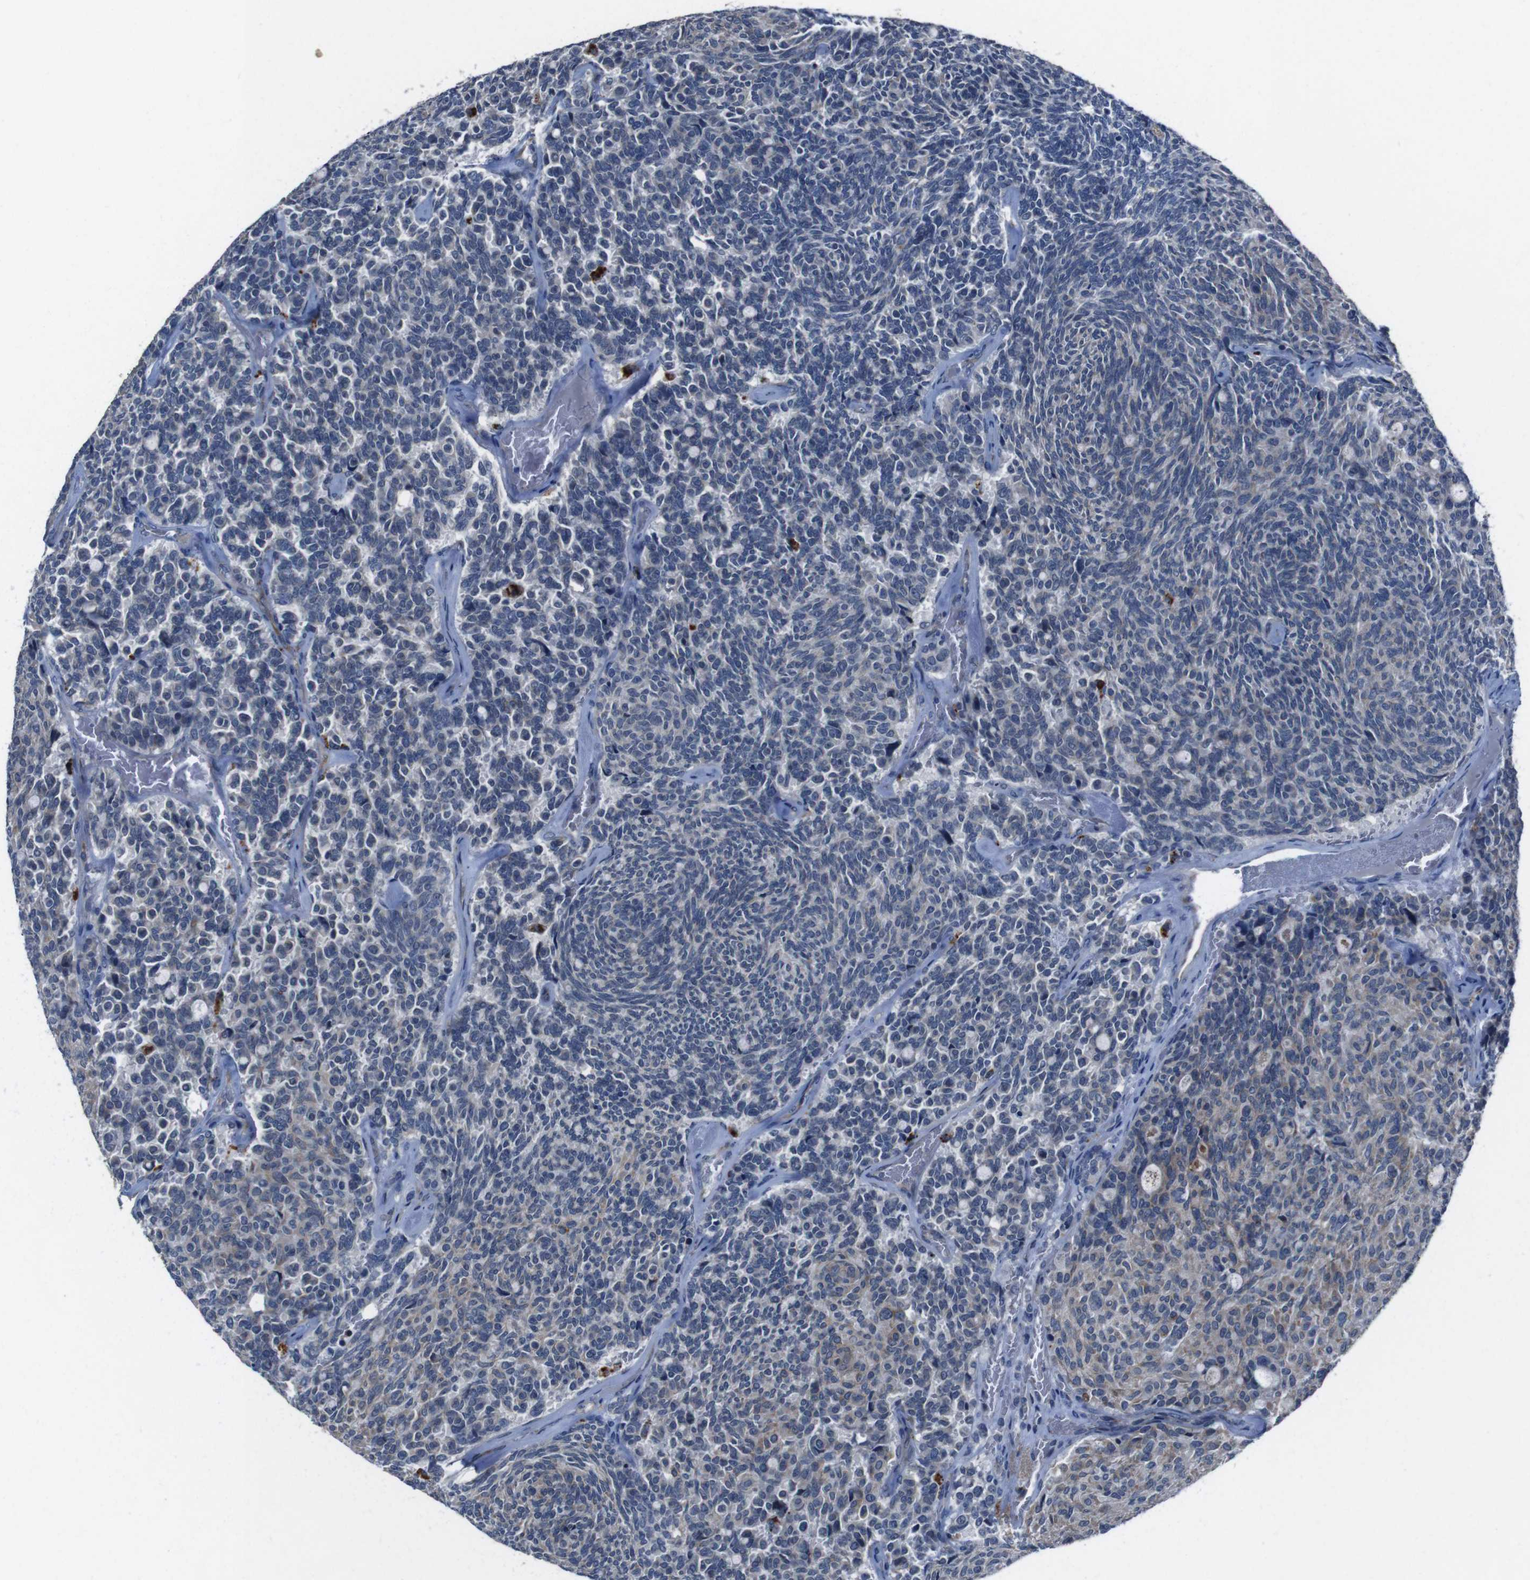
{"staining": {"intensity": "moderate", "quantity": "25%-75%", "location": "cytoplasmic/membranous"}, "tissue": "carcinoid", "cell_type": "Tumor cells", "image_type": "cancer", "snomed": [{"axis": "morphology", "description": "Carcinoid, malignant, NOS"}, {"axis": "topography", "description": "Pancreas"}], "caption": "Carcinoid tissue exhibits moderate cytoplasmic/membranous staining in about 25%-75% of tumor cells, visualized by immunohistochemistry. The staining is performed using DAB brown chromogen to label protein expression. The nuclei are counter-stained blue using hematoxylin.", "gene": "CDH22", "patient": {"sex": "female", "age": 54}}